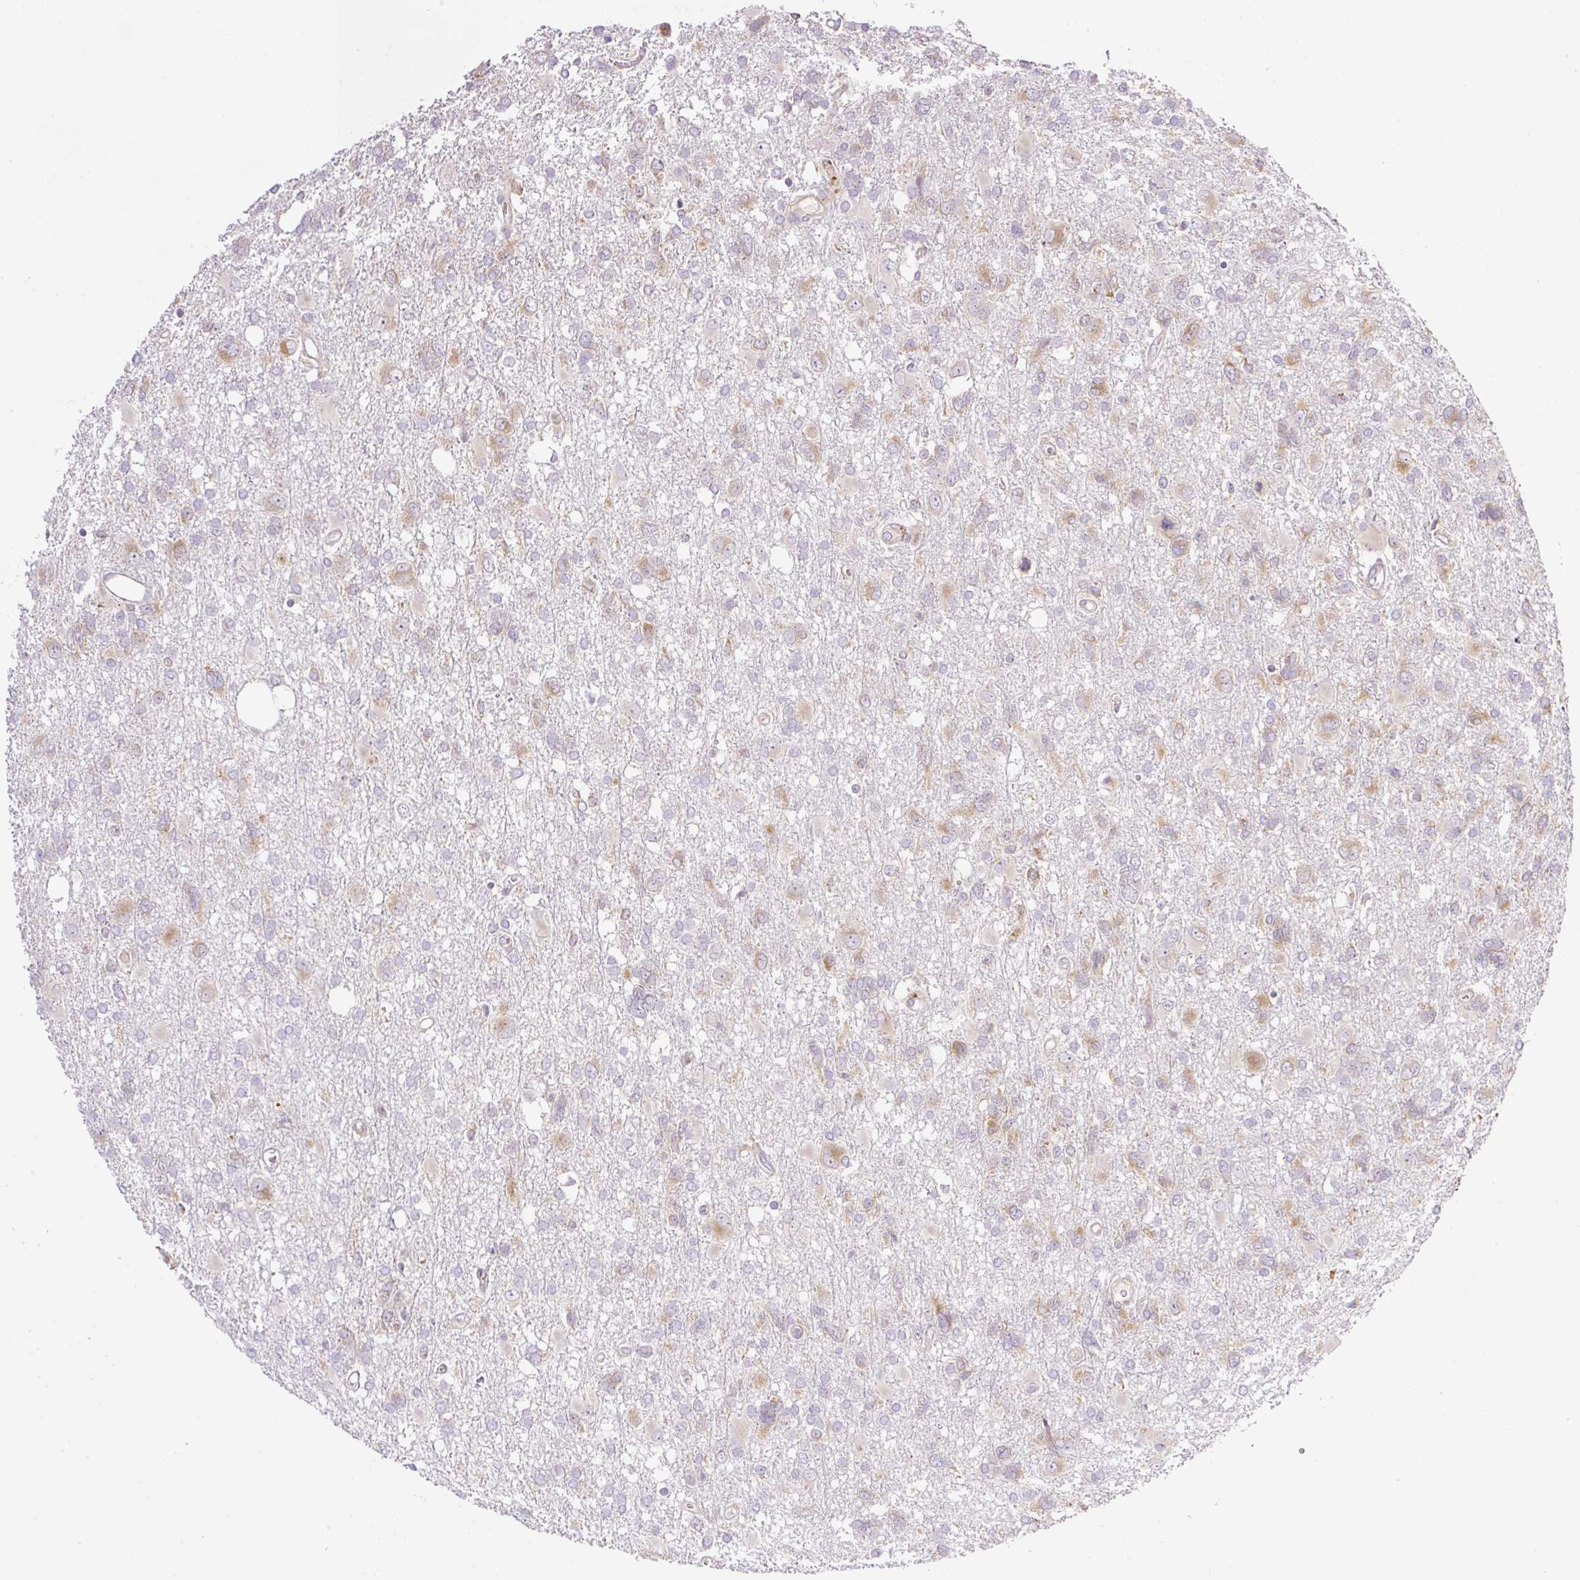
{"staining": {"intensity": "moderate", "quantity": "25%-75%", "location": "cytoplasmic/membranous"}, "tissue": "glioma", "cell_type": "Tumor cells", "image_type": "cancer", "snomed": [{"axis": "morphology", "description": "Glioma, malignant, High grade"}, {"axis": "topography", "description": "Brain"}], "caption": "Immunohistochemical staining of glioma exhibits medium levels of moderate cytoplasmic/membranous protein expression in about 25%-75% of tumor cells.", "gene": "POFUT1", "patient": {"sex": "male", "age": 61}}